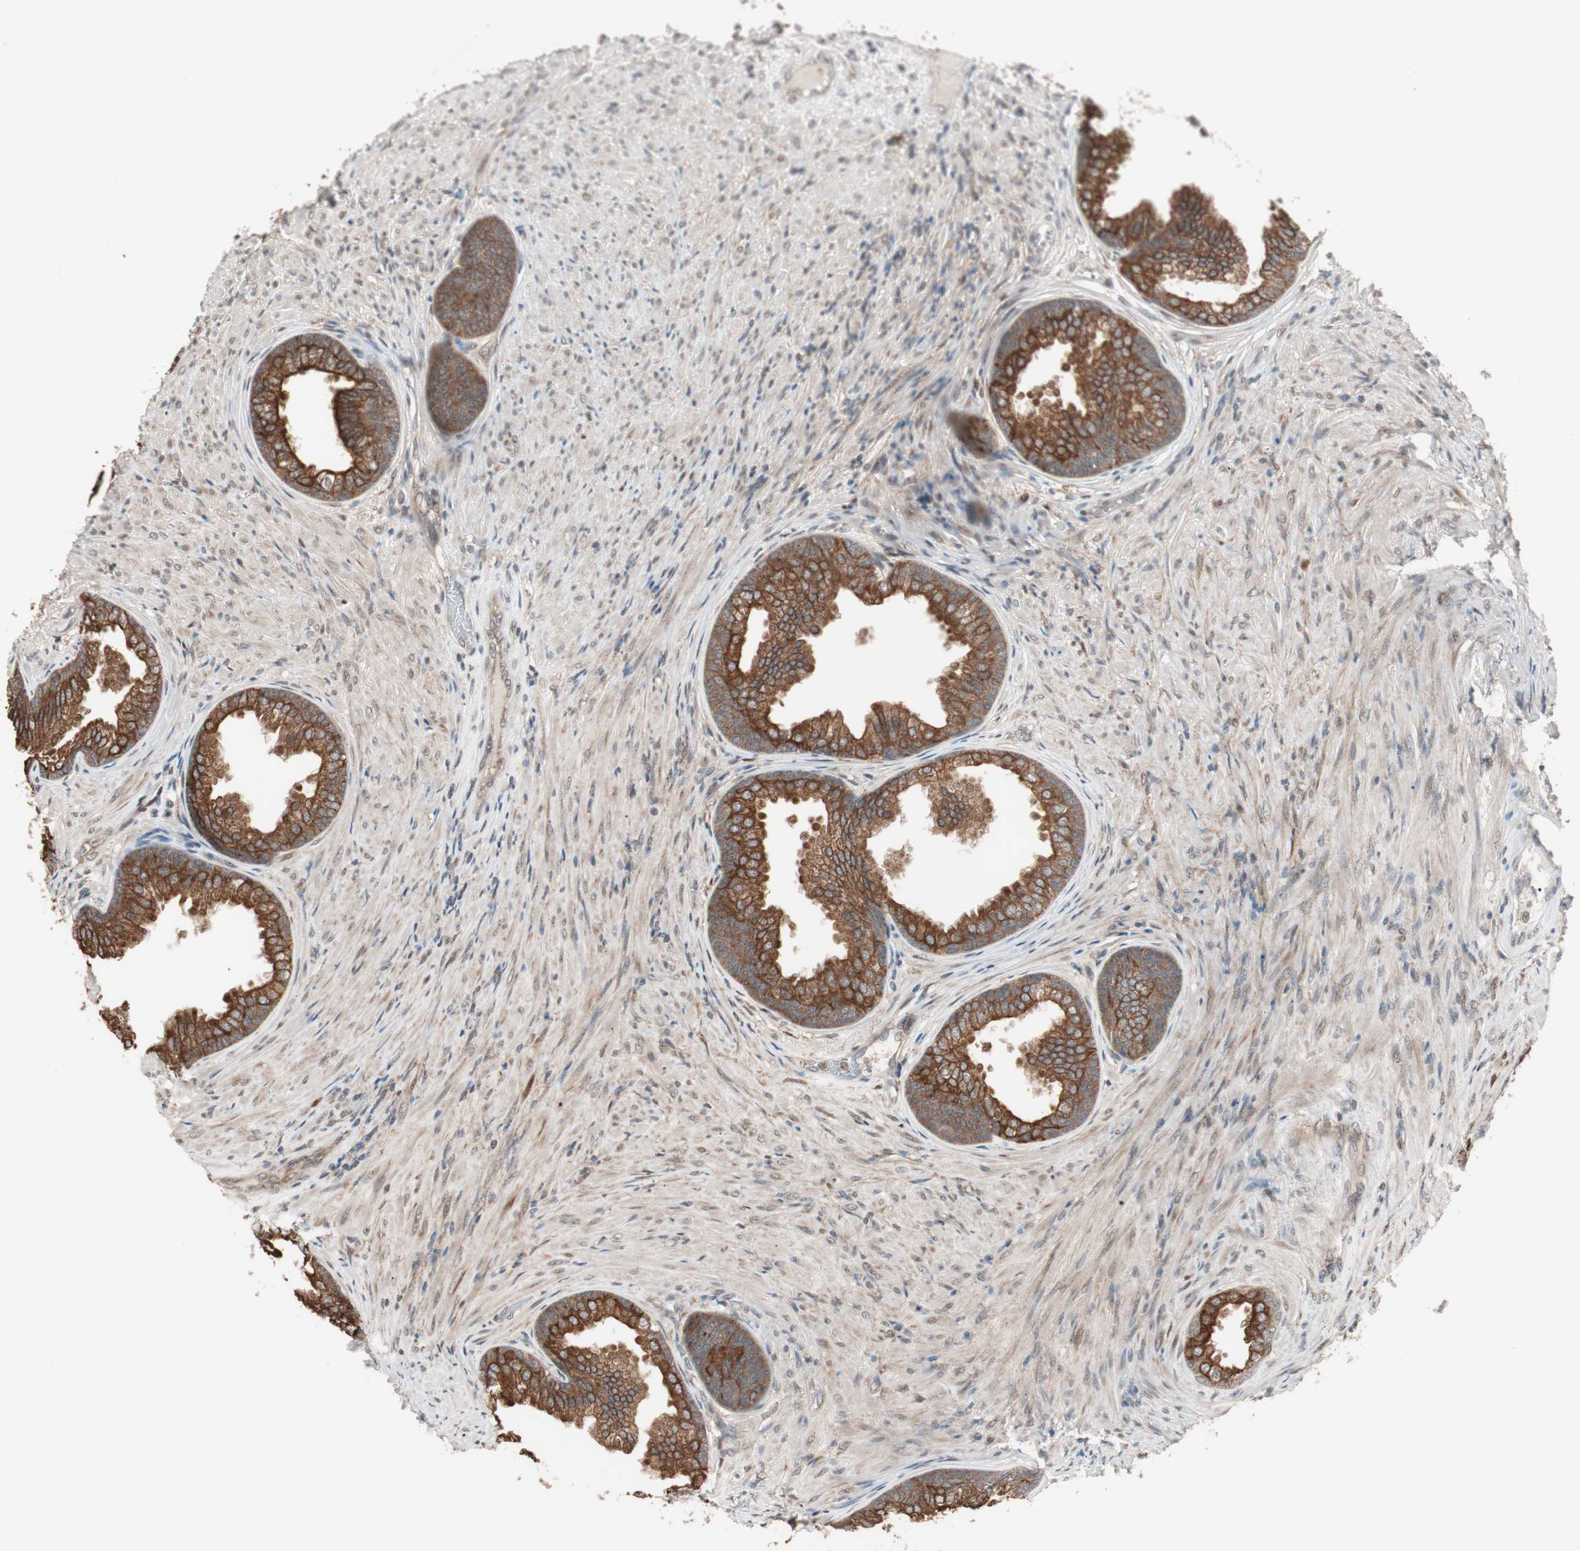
{"staining": {"intensity": "strong", "quantity": ">75%", "location": "cytoplasmic/membranous"}, "tissue": "prostate", "cell_type": "Glandular cells", "image_type": "normal", "snomed": [{"axis": "morphology", "description": "Normal tissue, NOS"}, {"axis": "topography", "description": "Prostate"}], "caption": "A brown stain highlights strong cytoplasmic/membranous staining of a protein in glandular cells of normal prostate. (Brightfield microscopy of DAB IHC at high magnification).", "gene": "FBXO5", "patient": {"sex": "male", "age": 76}}